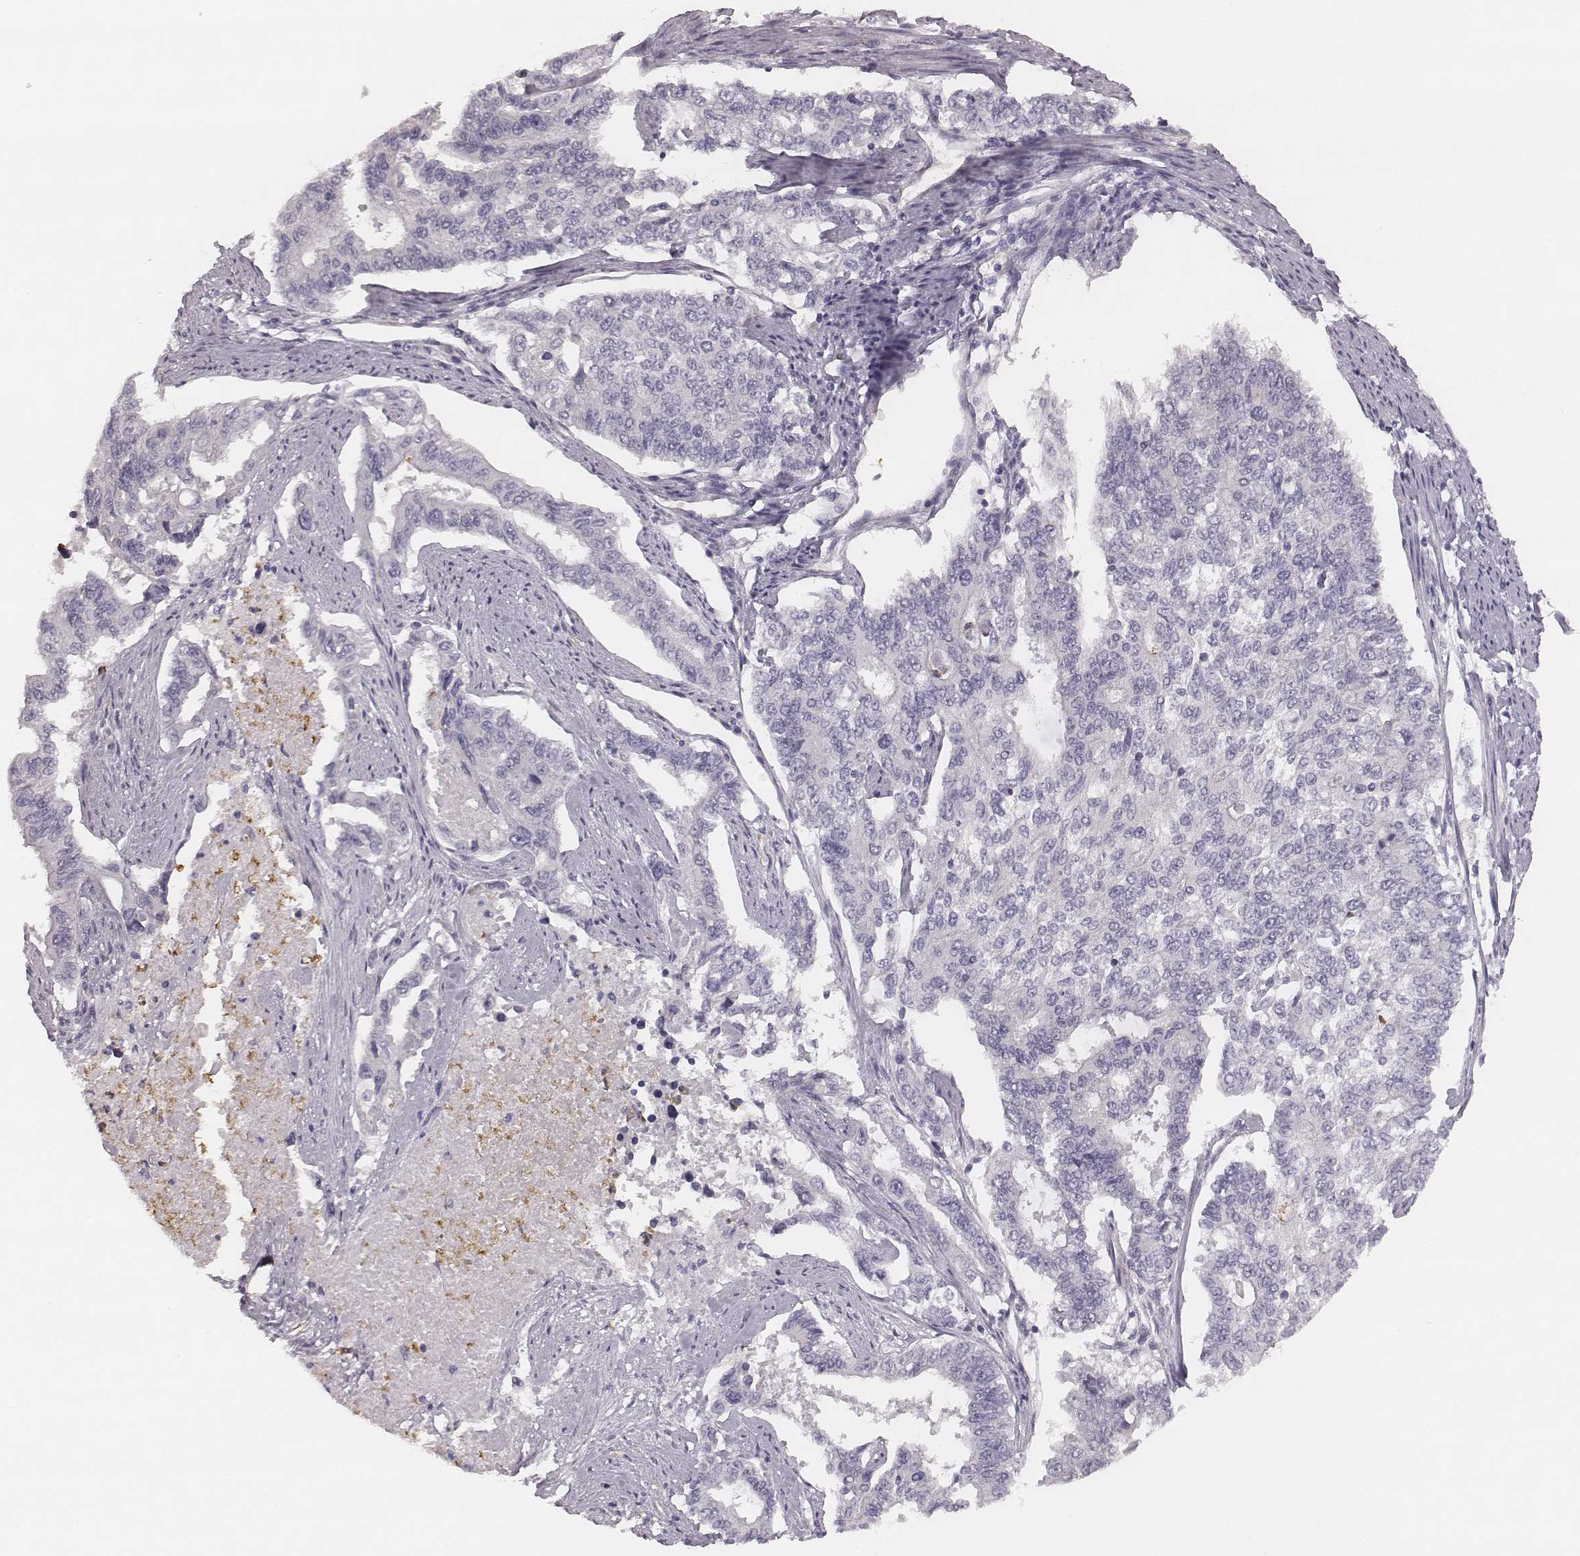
{"staining": {"intensity": "negative", "quantity": "none", "location": "none"}, "tissue": "endometrial cancer", "cell_type": "Tumor cells", "image_type": "cancer", "snomed": [{"axis": "morphology", "description": "Adenocarcinoma, NOS"}, {"axis": "topography", "description": "Uterus"}], "caption": "IHC micrograph of neoplastic tissue: endometrial cancer stained with DAB reveals no significant protein staining in tumor cells.", "gene": "KCNJ12", "patient": {"sex": "female", "age": 59}}